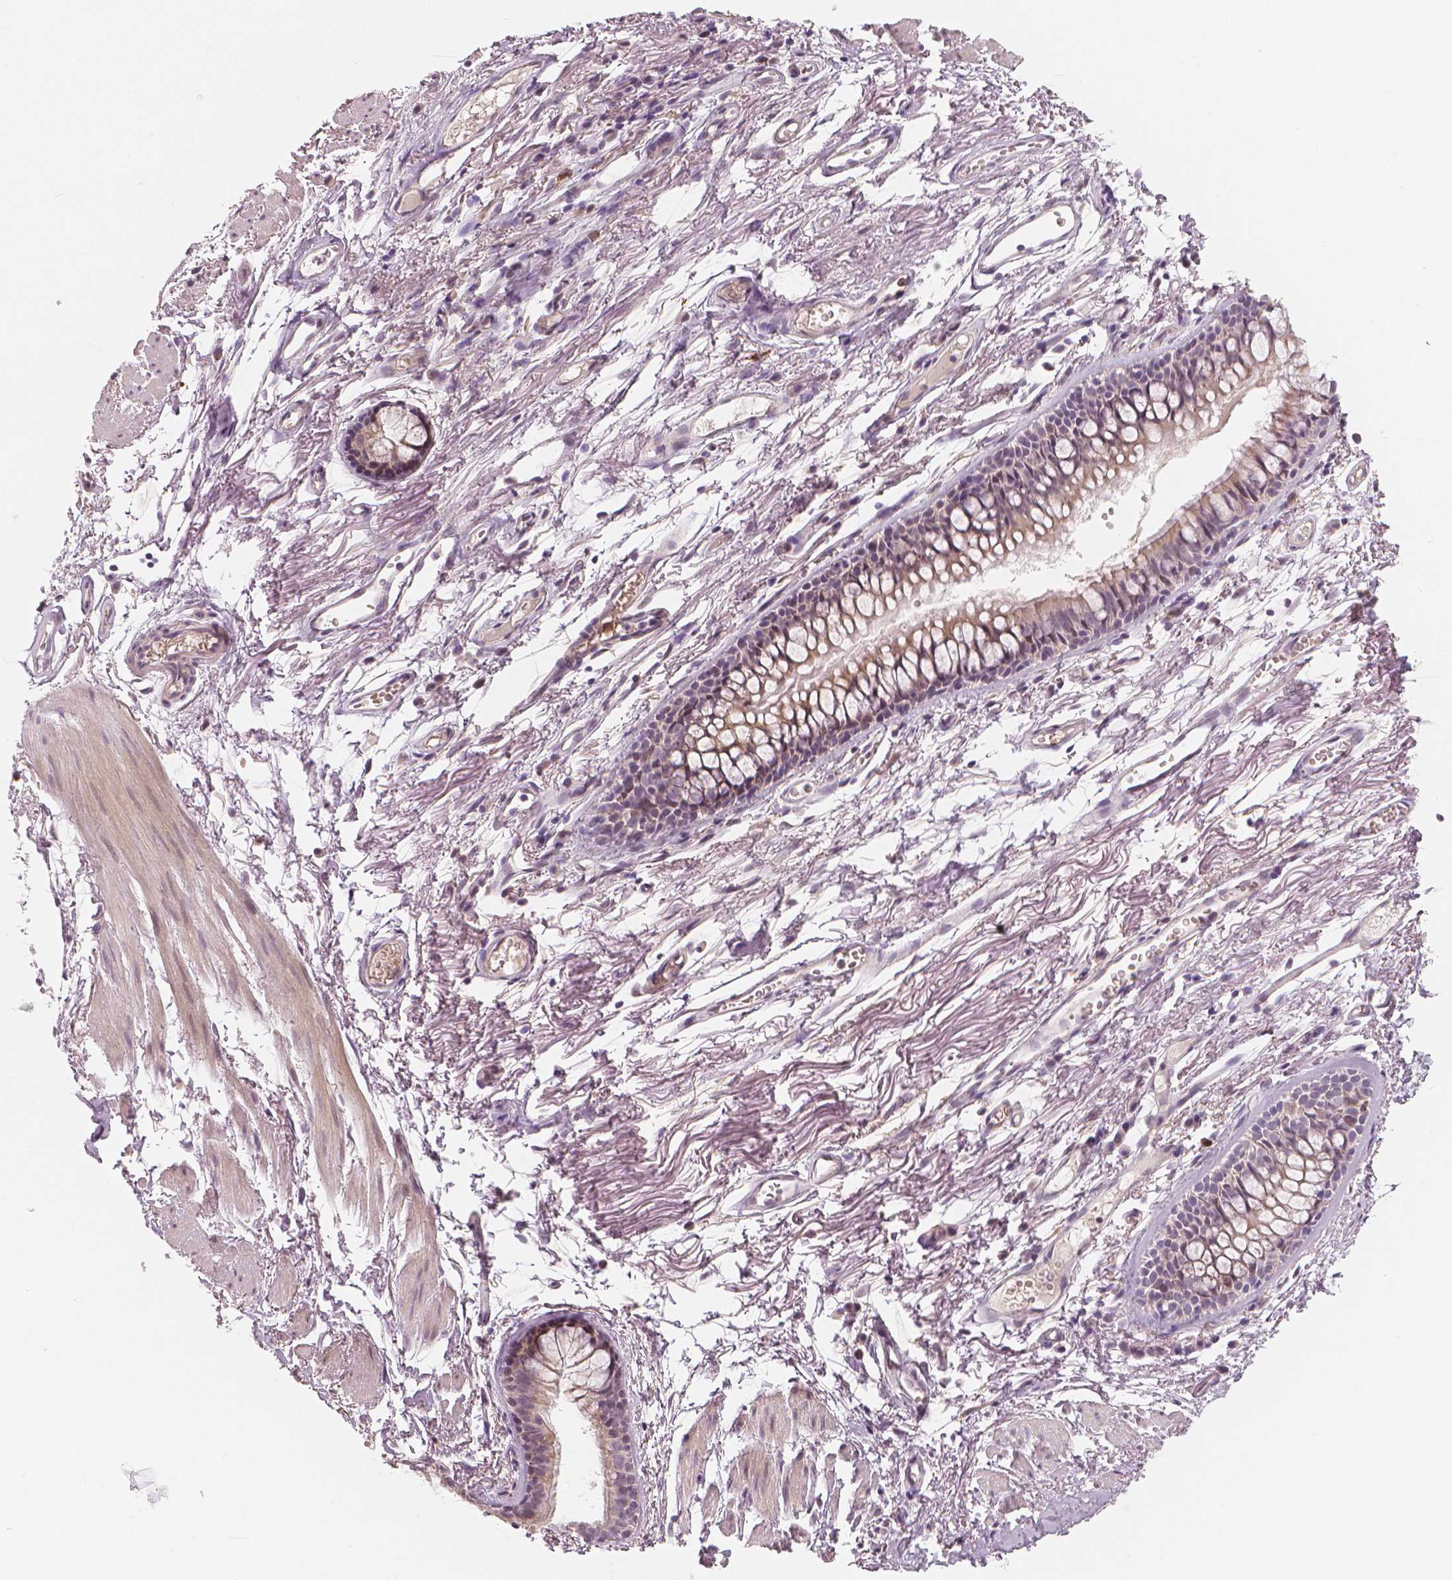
{"staining": {"intensity": "negative", "quantity": "none", "location": "none"}, "tissue": "soft tissue", "cell_type": "Fibroblasts", "image_type": "normal", "snomed": [{"axis": "morphology", "description": "Normal tissue, NOS"}, {"axis": "topography", "description": "Cartilage tissue"}, {"axis": "topography", "description": "Bronchus"}], "caption": "Immunohistochemistry micrograph of benign soft tissue: human soft tissue stained with DAB exhibits no significant protein staining in fibroblasts.", "gene": "RNASE7", "patient": {"sex": "female", "age": 79}}